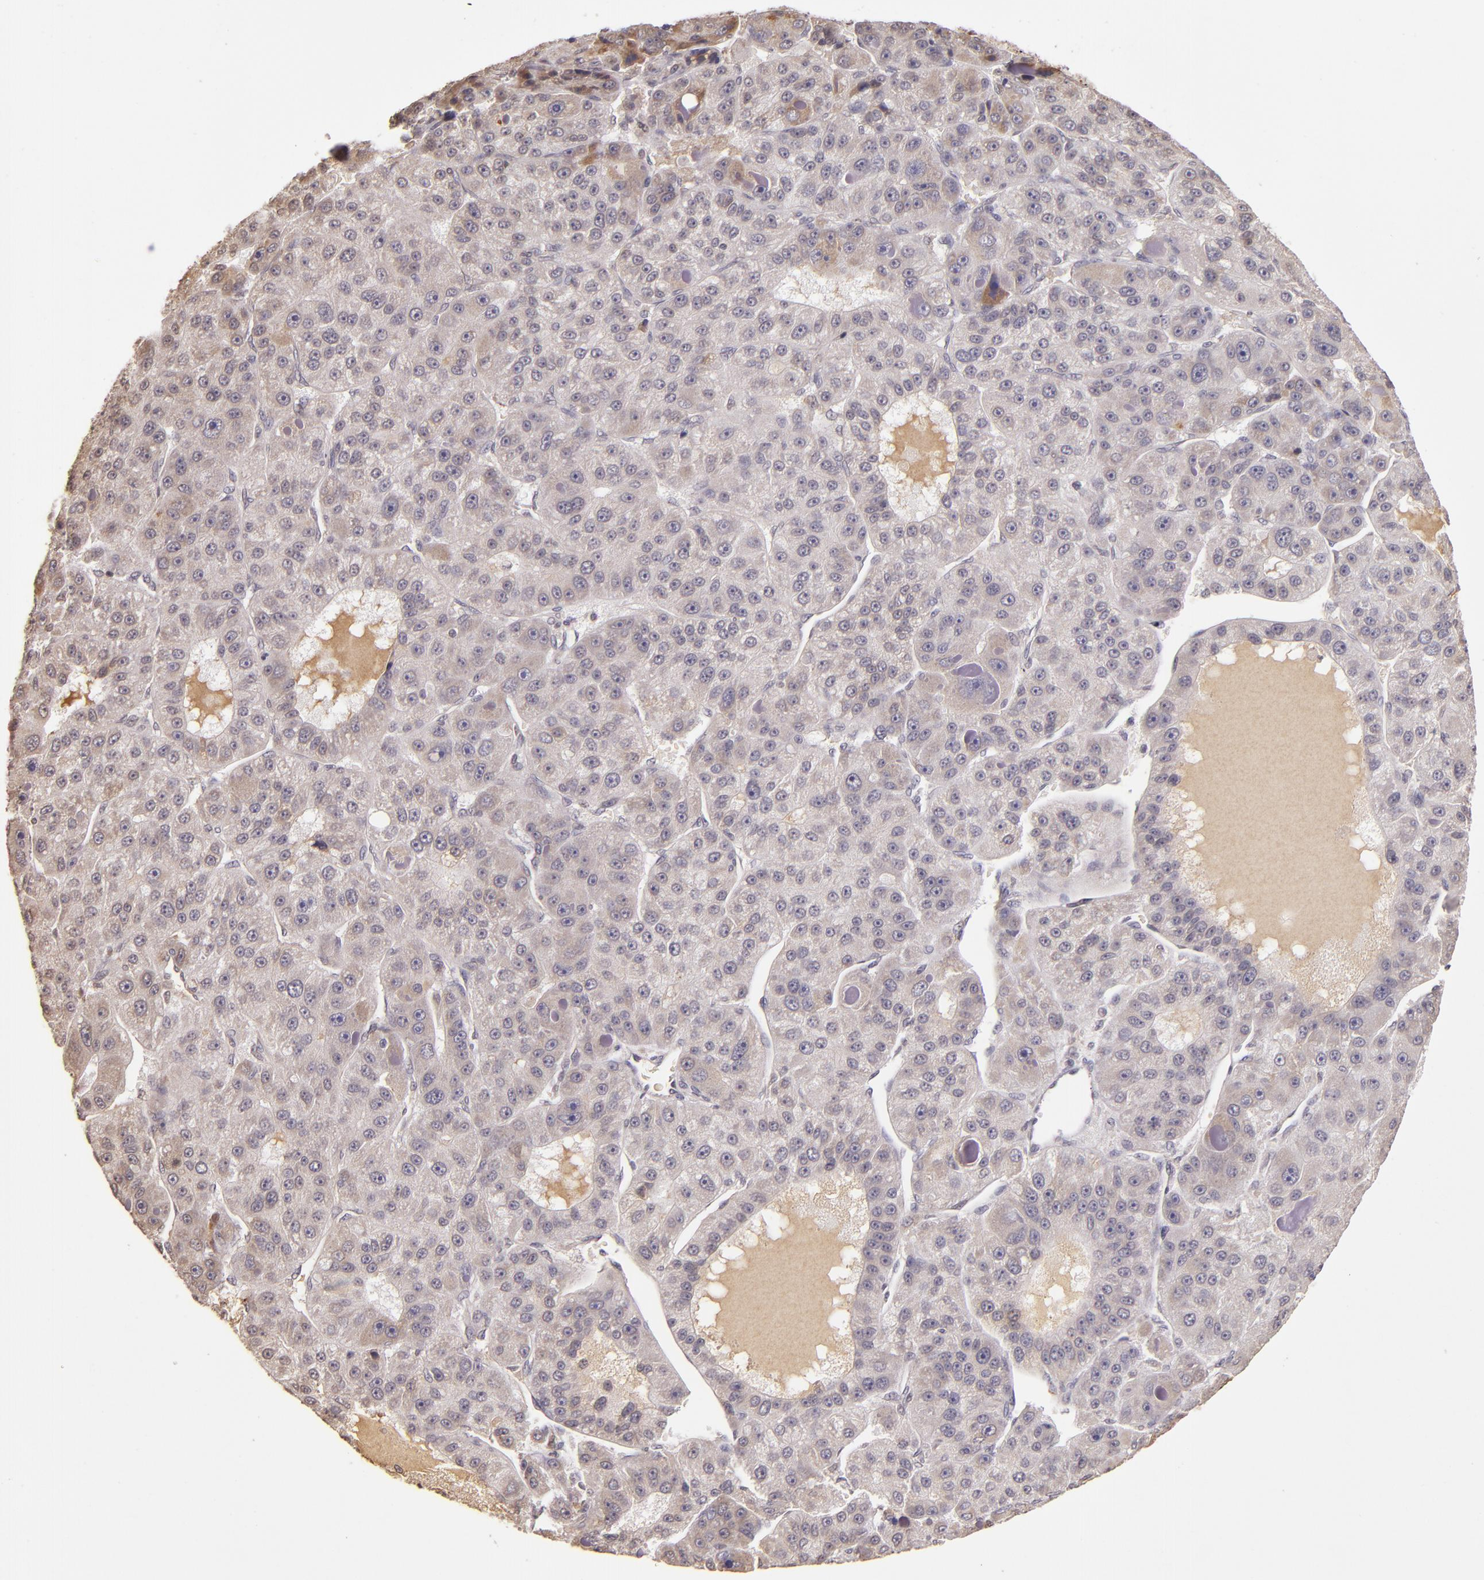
{"staining": {"intensity": "weak", "quantity": ">75%", "location": "cytoplasmic/membranous"}, "tissue": "liver cancer", "cell_type": "Tumor cells", "image_type": "cancer", "snomed": [{"axis": "morphology", "description": "Carcinoma, Hepatocellular, NOS"}, {"axis": "topography", "description": "Liver"}], "caption": "Liver cancer stained with immunohistochemistry (IHC) demonstrates weak cytoplasmic/membranous staining in about >75% of tumor cells. (DAB (3,3'-diaminobenzidine) IHC with brightfield microscopy, high magnification).", "gene": "ABL1", "patient": {"sex": "male", "age": 76}}